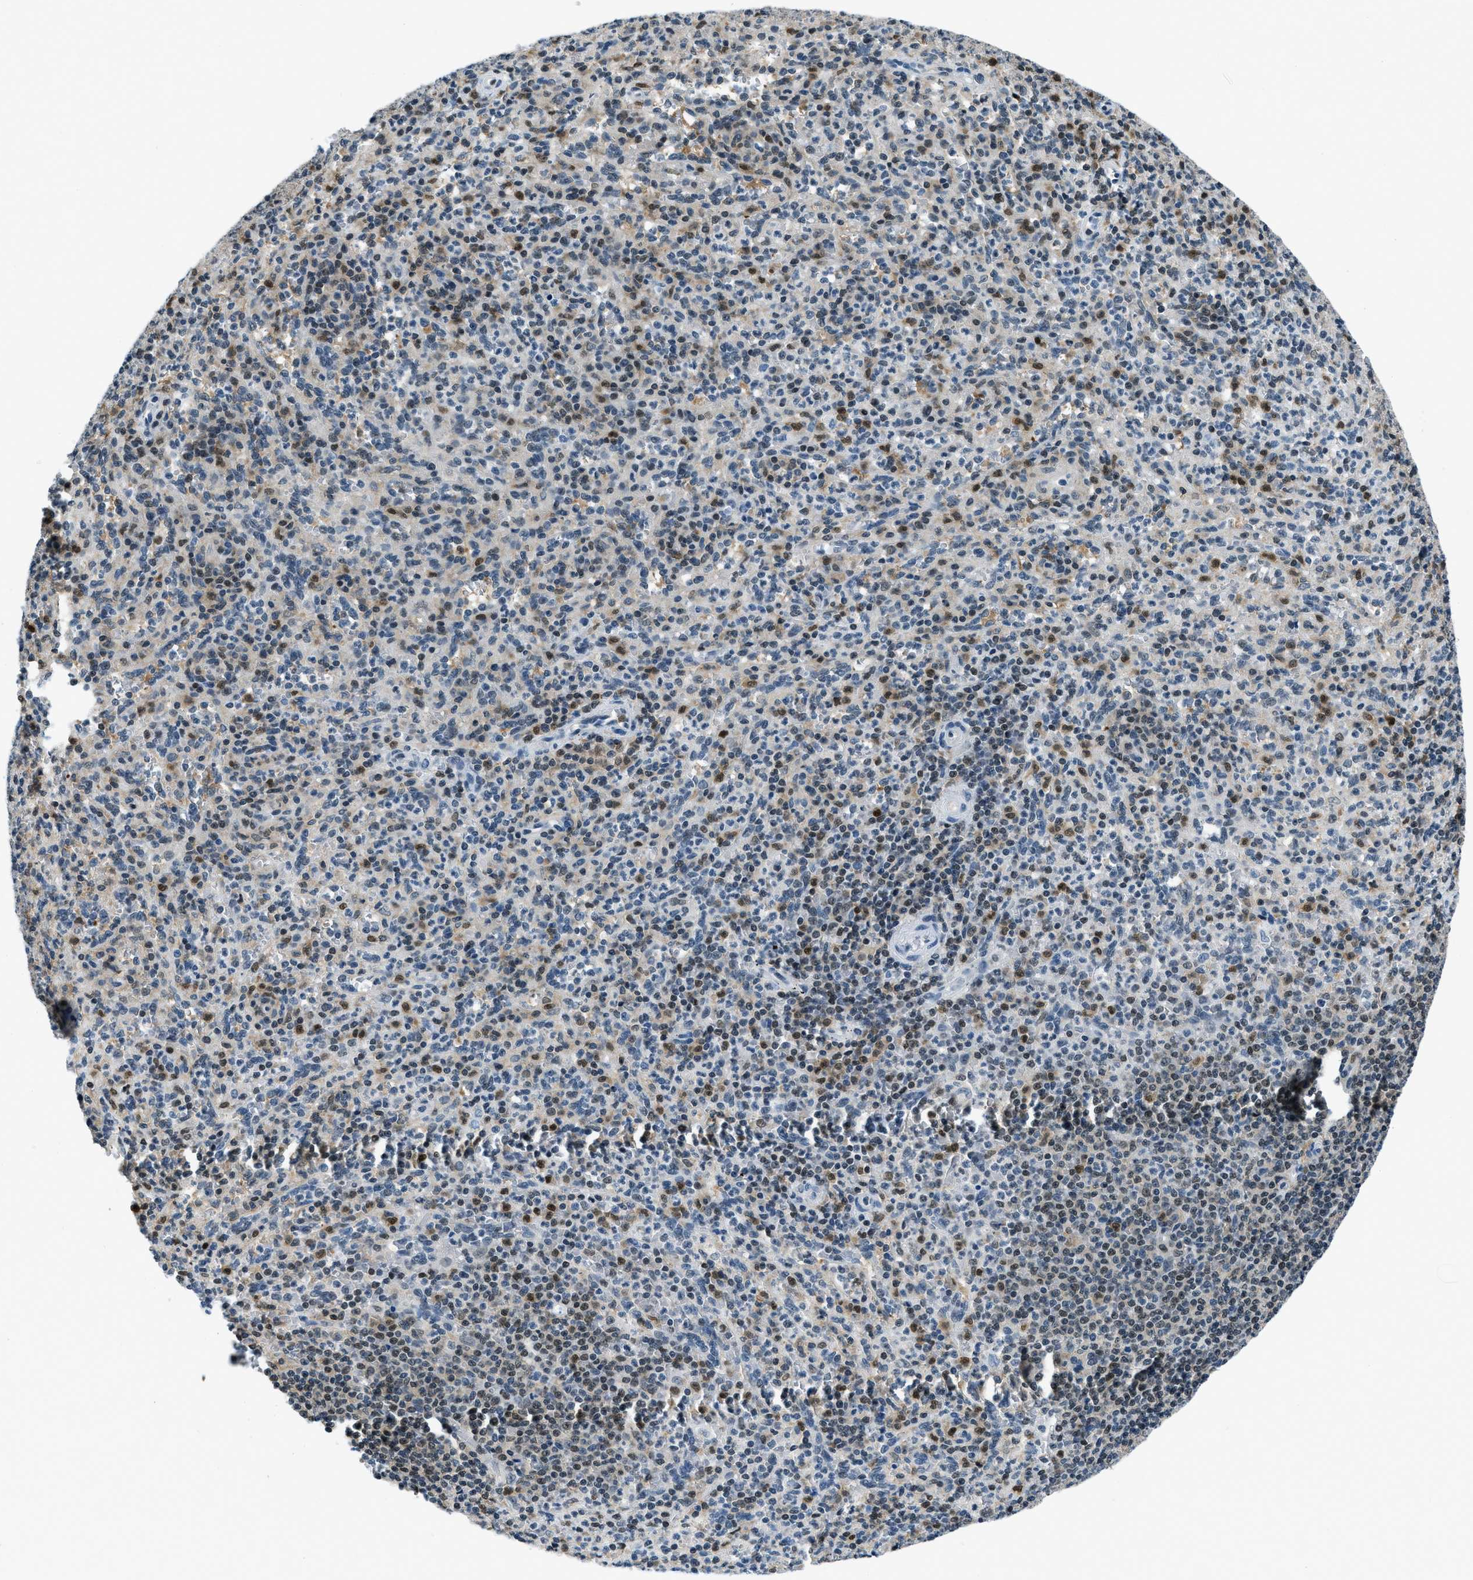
{"staining": {"intensity": "moderate", "quantity": "25%-75%", "location": "nuclear"}, "tissue": "spleen", "cell_type": "Cells in red pulp", "image_type": "normal", "snomed": [{"axis": "morphology", "description": "Normal tissue, NOS"}, {"axis": "topography", "description": "Spleen"}], "caption": "IHC micrograph of normal spleen: spleen stained using immunohistochemistry (IHC) shows medium levels of moderate protein expression localized specifically in the nuclear of cells in red pulp, appearing as a nuclear brown color.", "gene": "OGFR", "patient": {"sex": "male", "age": 36}}